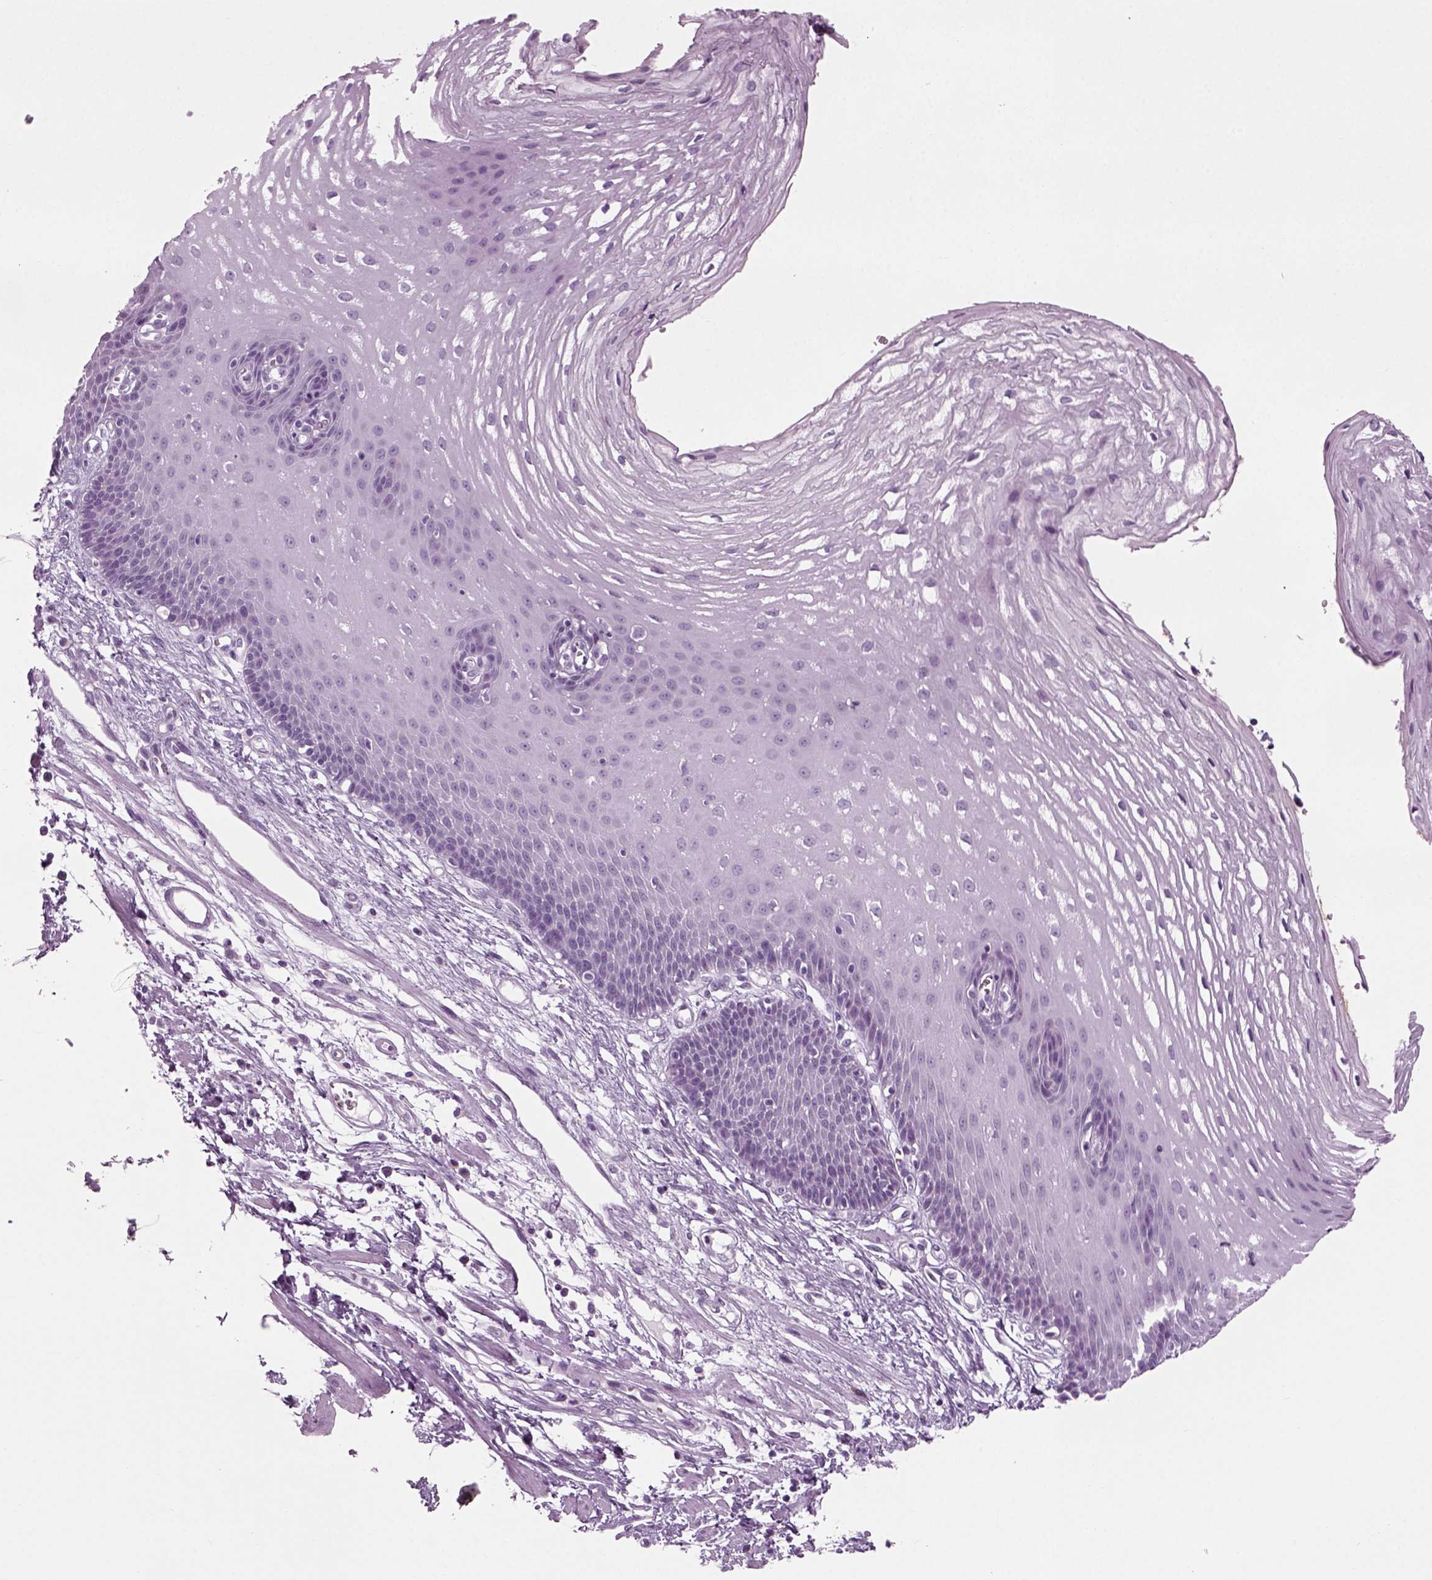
{"staining": {"intensity": "negative", "quantity": "none", "location": "none"}, "tissue": "esophagus", "cell_type": "Squamous epithelial cells", "image_type": "normal", "snomed": [{"axis": "morphology", "description": "Normal tissue, NOS"}, {"axis": "topography", "description": "Esophagus"}], "caption": "DAB (3,3'-diaminobenzidine) immunohistochemical staining of benign human esophagus exhibits no significant expression in squamous epithelial cells.", "gene": "PRLH", "patient": {"sex": "male", "age": 72}}